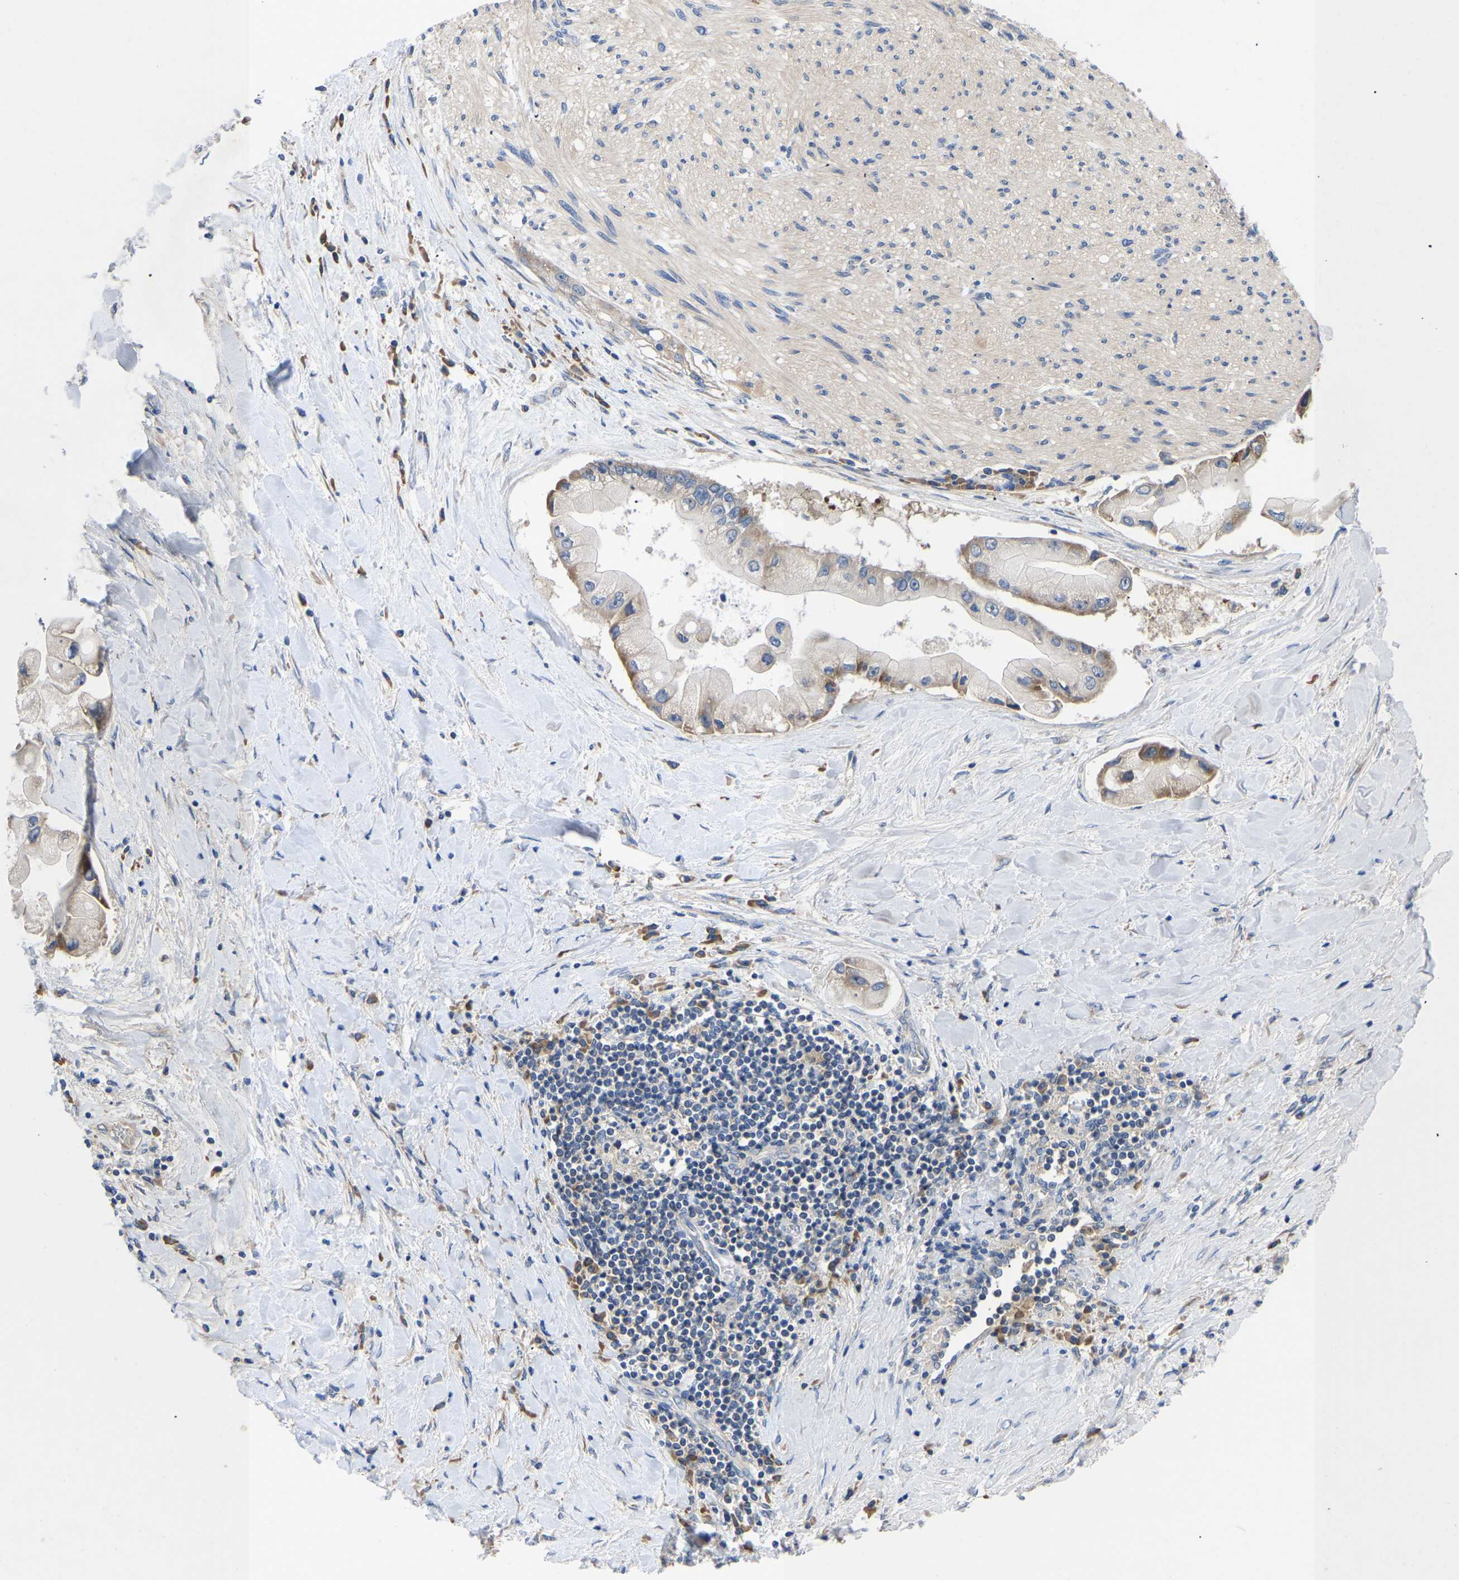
{"staining": {"intensity": "moderate", "quantity": "25%-75%", "location": "cytoplasmic/membranous"}, "tissue": "liver cancer", "cell_type": "Tumor cells", "image_type": "cancer", "snomed": [{"axis": "morphology", "description": "Cholangiocarcinoma"}, {"axis": "topography", "description": "Liver"}], "caption": "This is an image of immunohistochemistry staining of liver cholangiocarcinoma, which shows moderate expression in the cytoplasmic/membranous of tumor cells.", "gene": "ABCA10", "patient": {"sex": "male", "age": 50}}